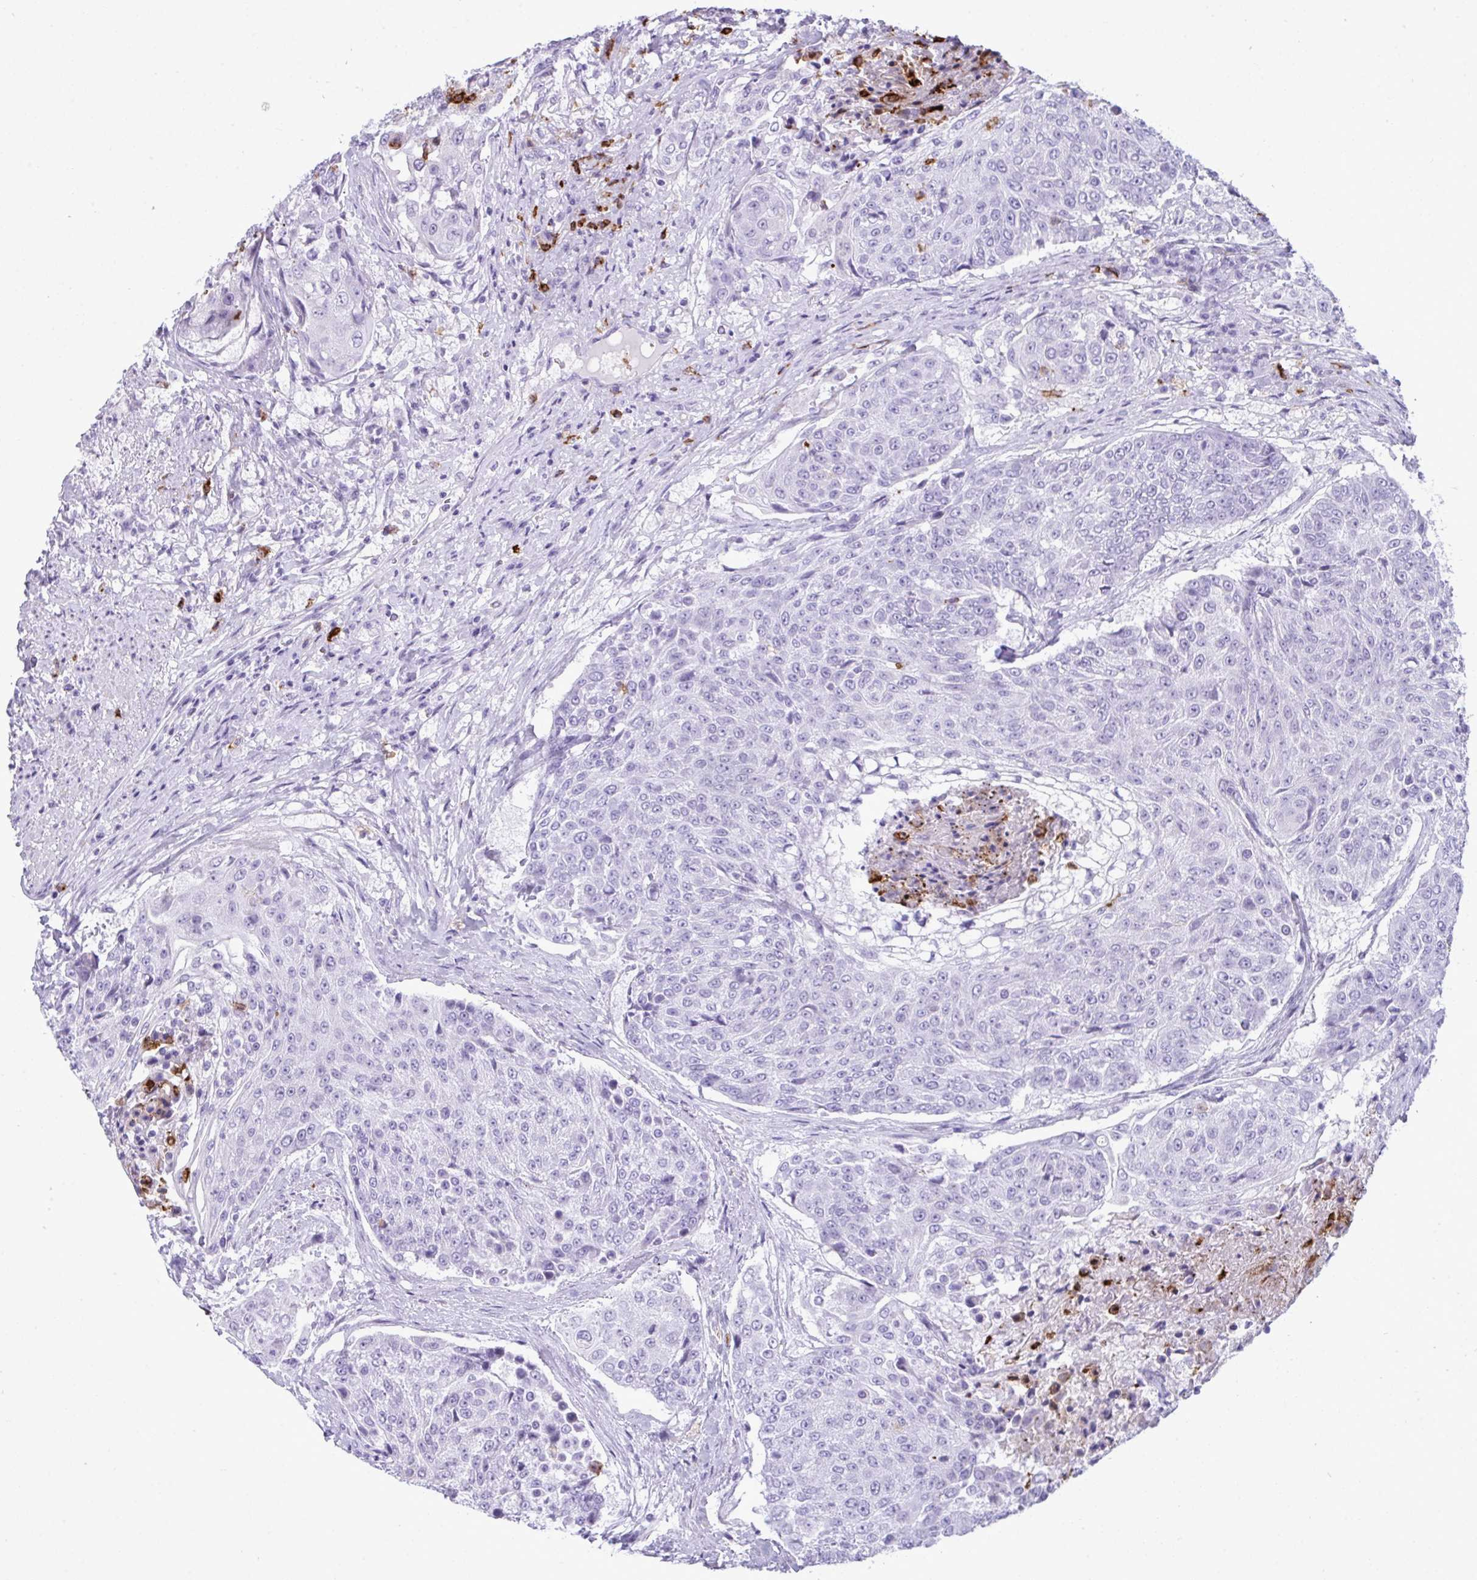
{"staining": {"intensity": "negative", "quantity": "none", "location": "none"}, "tissue": "urothelial cancer", "cell_type": "Tumor cells", "image_type": "cancer", "snomed": [{"axis": "morphology", "description": "Urothelial carcinoma, High grade"}, {"axis": "topography", "description": "Urinary bladder"}], "caption": "Micrograph shows no significant protein expression in tumor cells of high-grade urothelial carcinoma.", "gene": "ARHGAP42", "patient": {"sex": "female", "age": 63}}